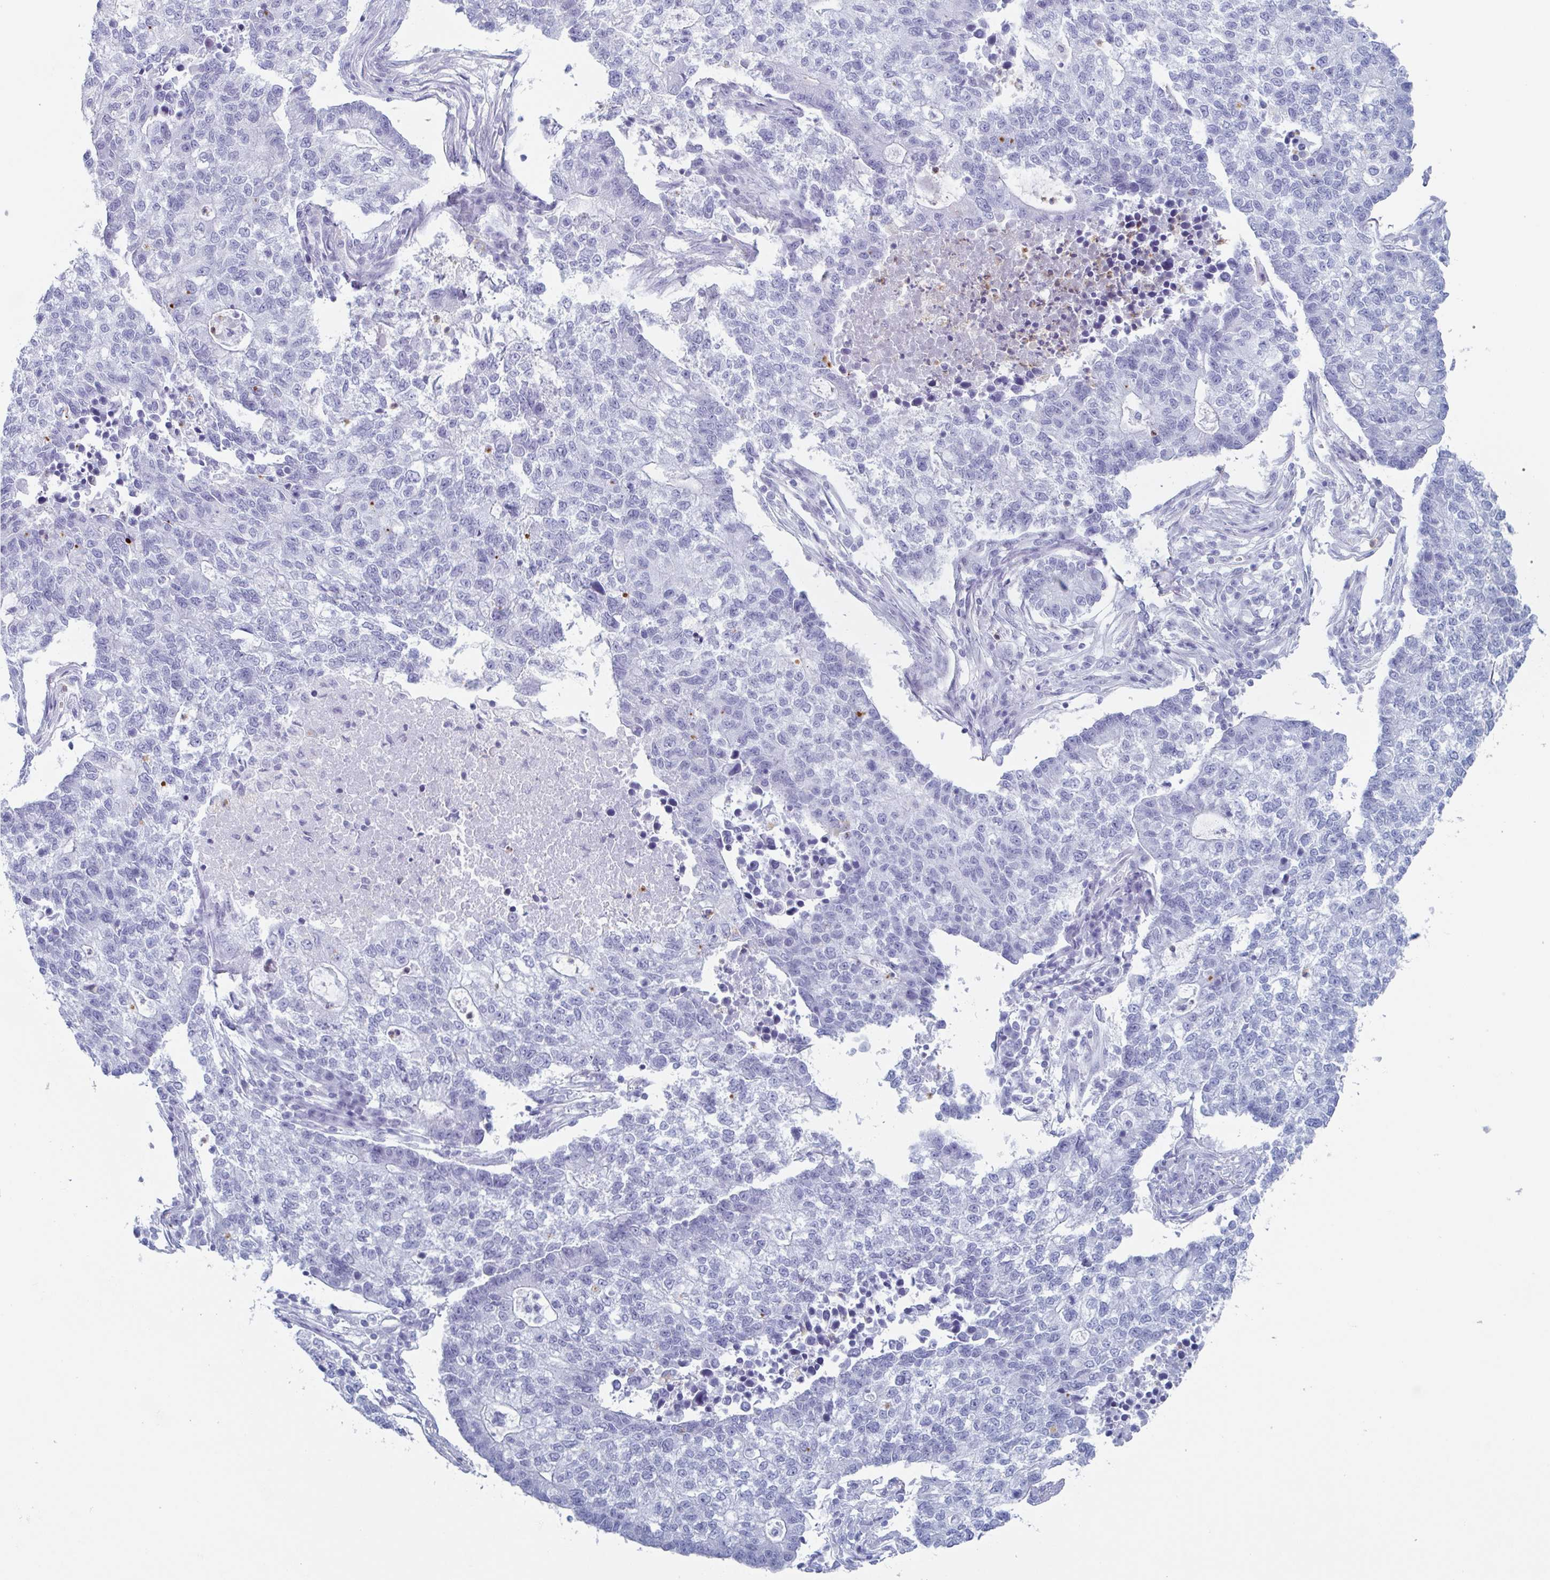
{"staining": {"intensity": "negative", "quantity": "none", "location": "none"}, "tissue": "lung cancer", "cell_type": "Tumor cells", "image_type": "cancer", "snomed": [{"axis": "morphology", "description": "Adenocarcinoma, NOS"}, {"axis": "topography", "description": "Lung"}], "caption": "Micrograph shows no significant protein staining in tumor cells of lung cancer (adenocarcinoma). Nuclei are stained in blue.", "gene": "BPI", "patient": {"sex": "male", "age": 57}}